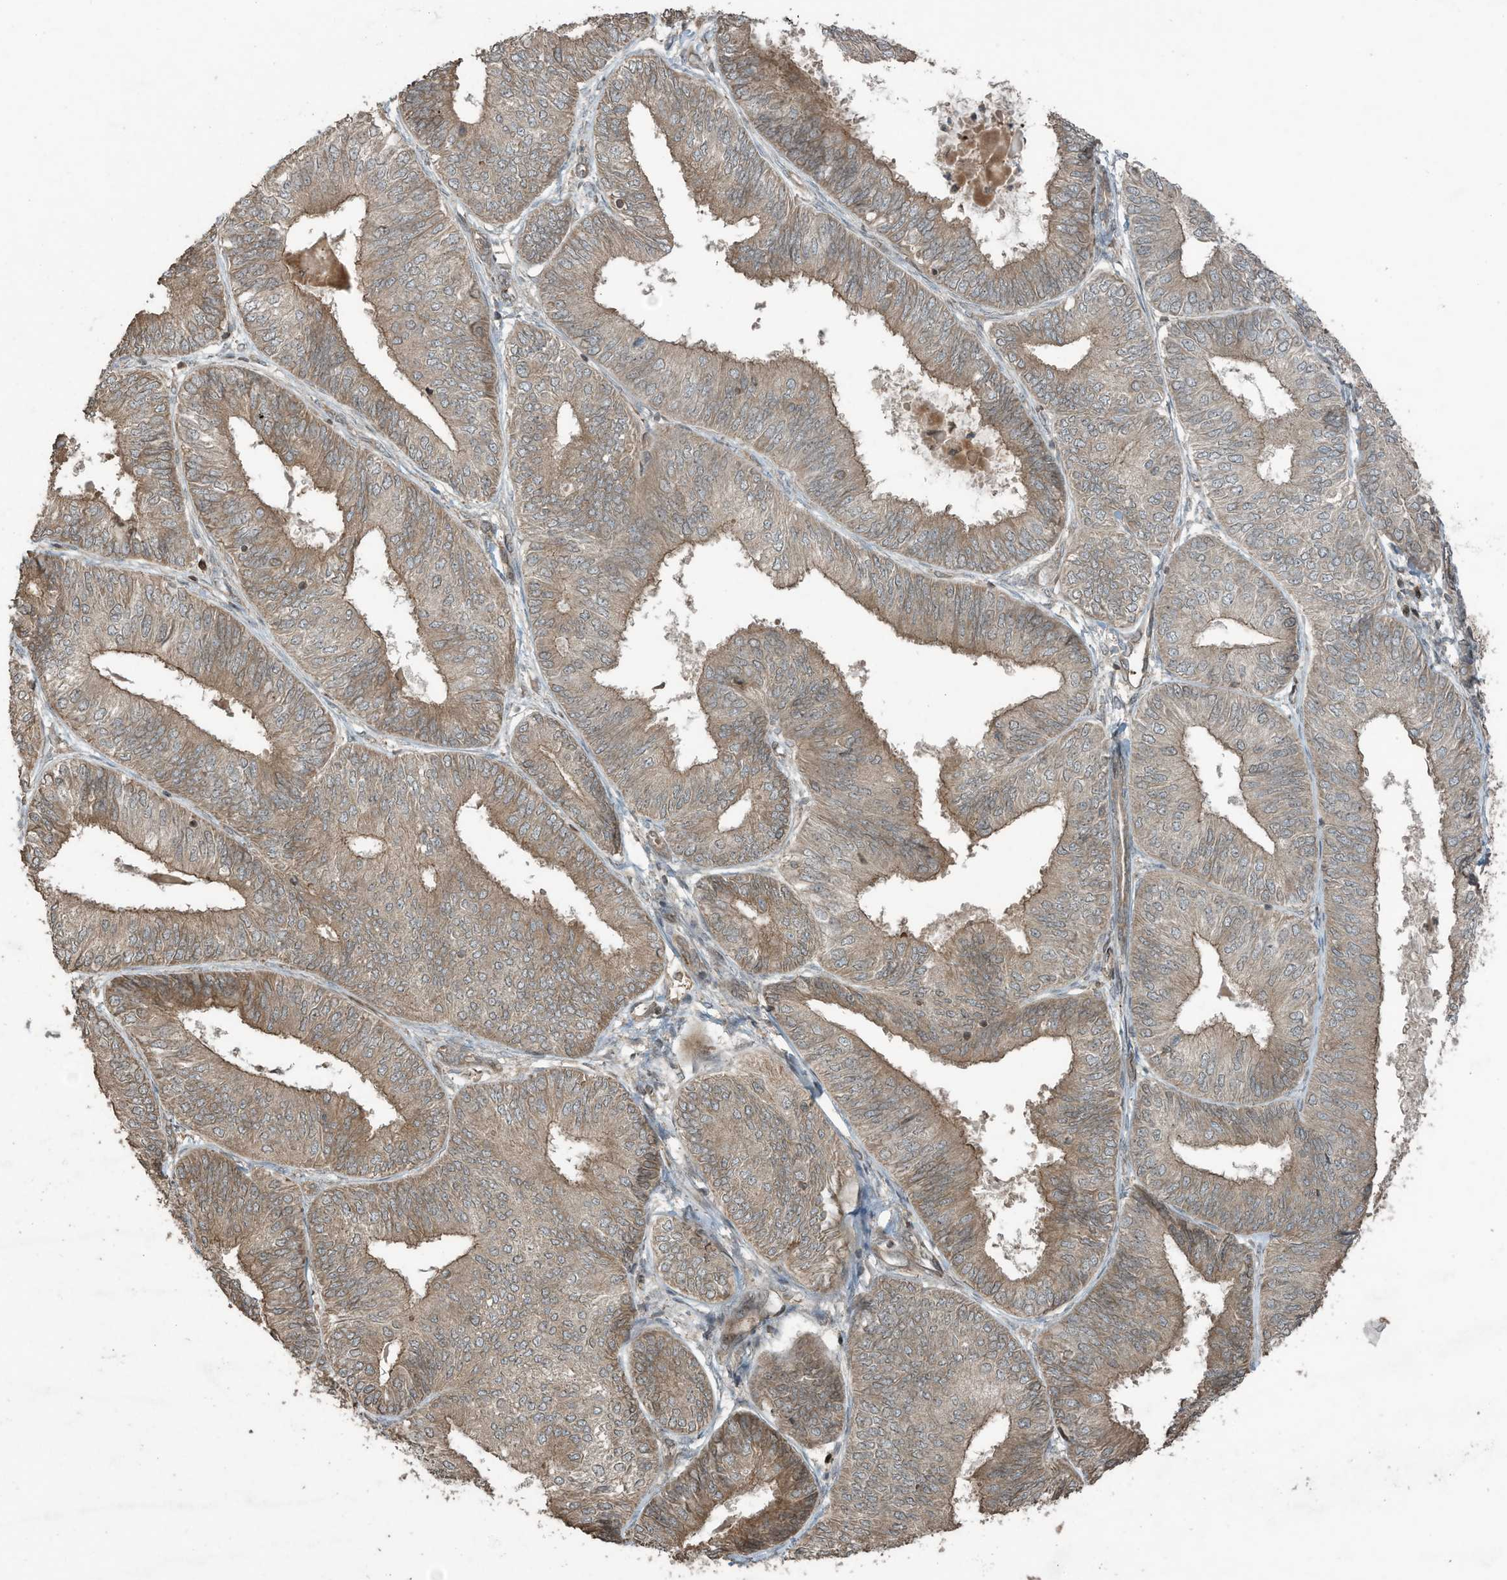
{"staining": {"intensity": "moderate", "quantity": ">75%", "location": "cytoplasmic/membranous"}, "tissue": "endometrial cancer", "cell_type": "Tumor cells", "image_type": "cancer", "snomed": [{"axis": "morphology", "description": "Adenocarcinoma, NOS"}, {"axis": "topography", "description": "Endometrium"}], "caption": "Tumor cells exhibit moderate cytoplasmic/membranous expression in approximately >75% of cells in endometrial cancer (adenocarcinoma).", "gene": "ZNF653", "patient": {"sex": "female", "age": 58}}